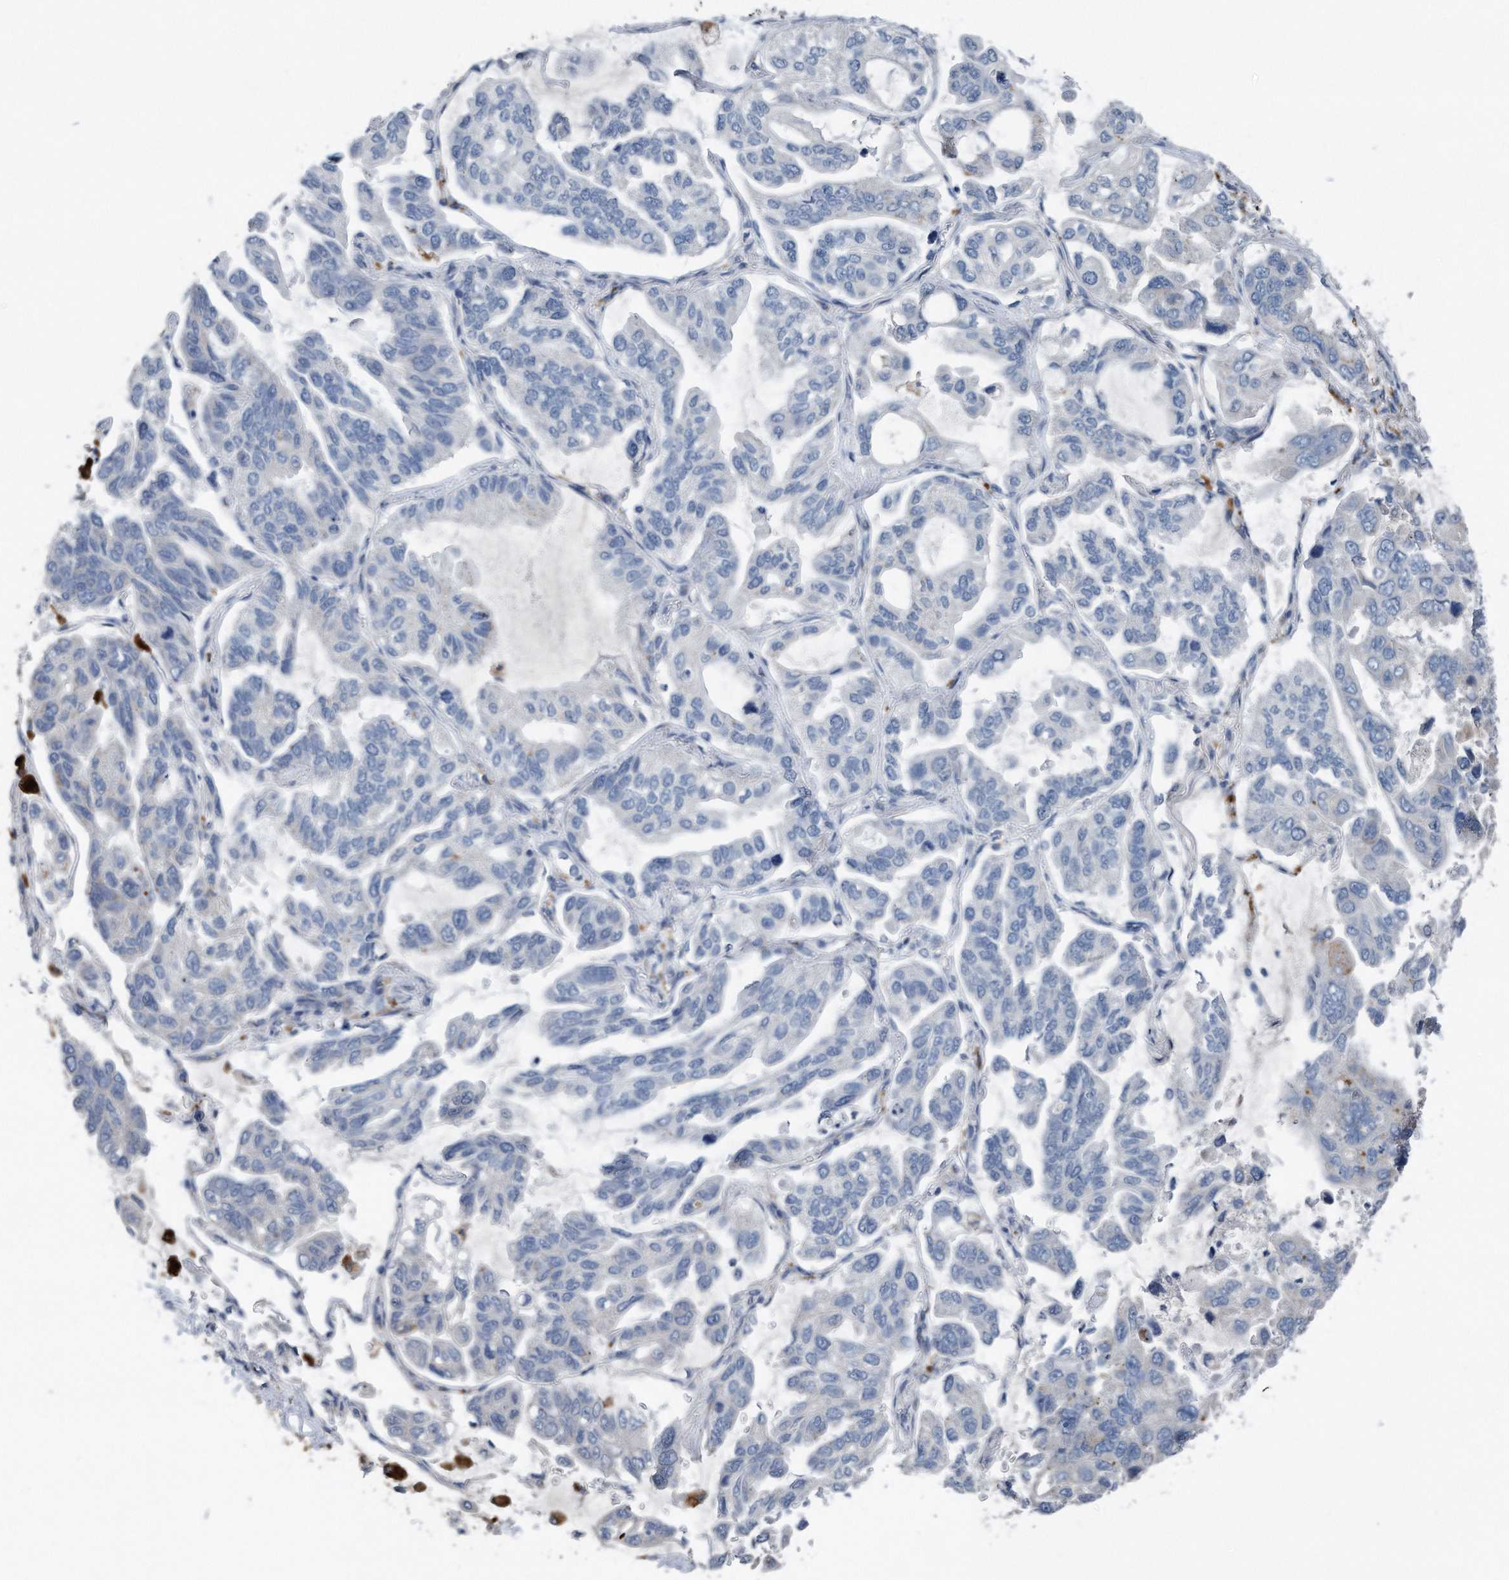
{"staining": {"intensity": "negative", "quantity": "none", "location": "none"}, "tissue": "lung cancer", "cell_type": "Tumor cells", "image_type": "cancer", "snomed": [{"axis": "morphology", "description": "Adenocarcinoma, NOS"}, {"axis": "topography", "description": "Lung"}], "caption": "Photomicrograph shows no significant protein staining in tumor cells of adenocarcinoma (lung).", "gene": "ZNF772", "patient": {"sex": "male", "age": 64}}